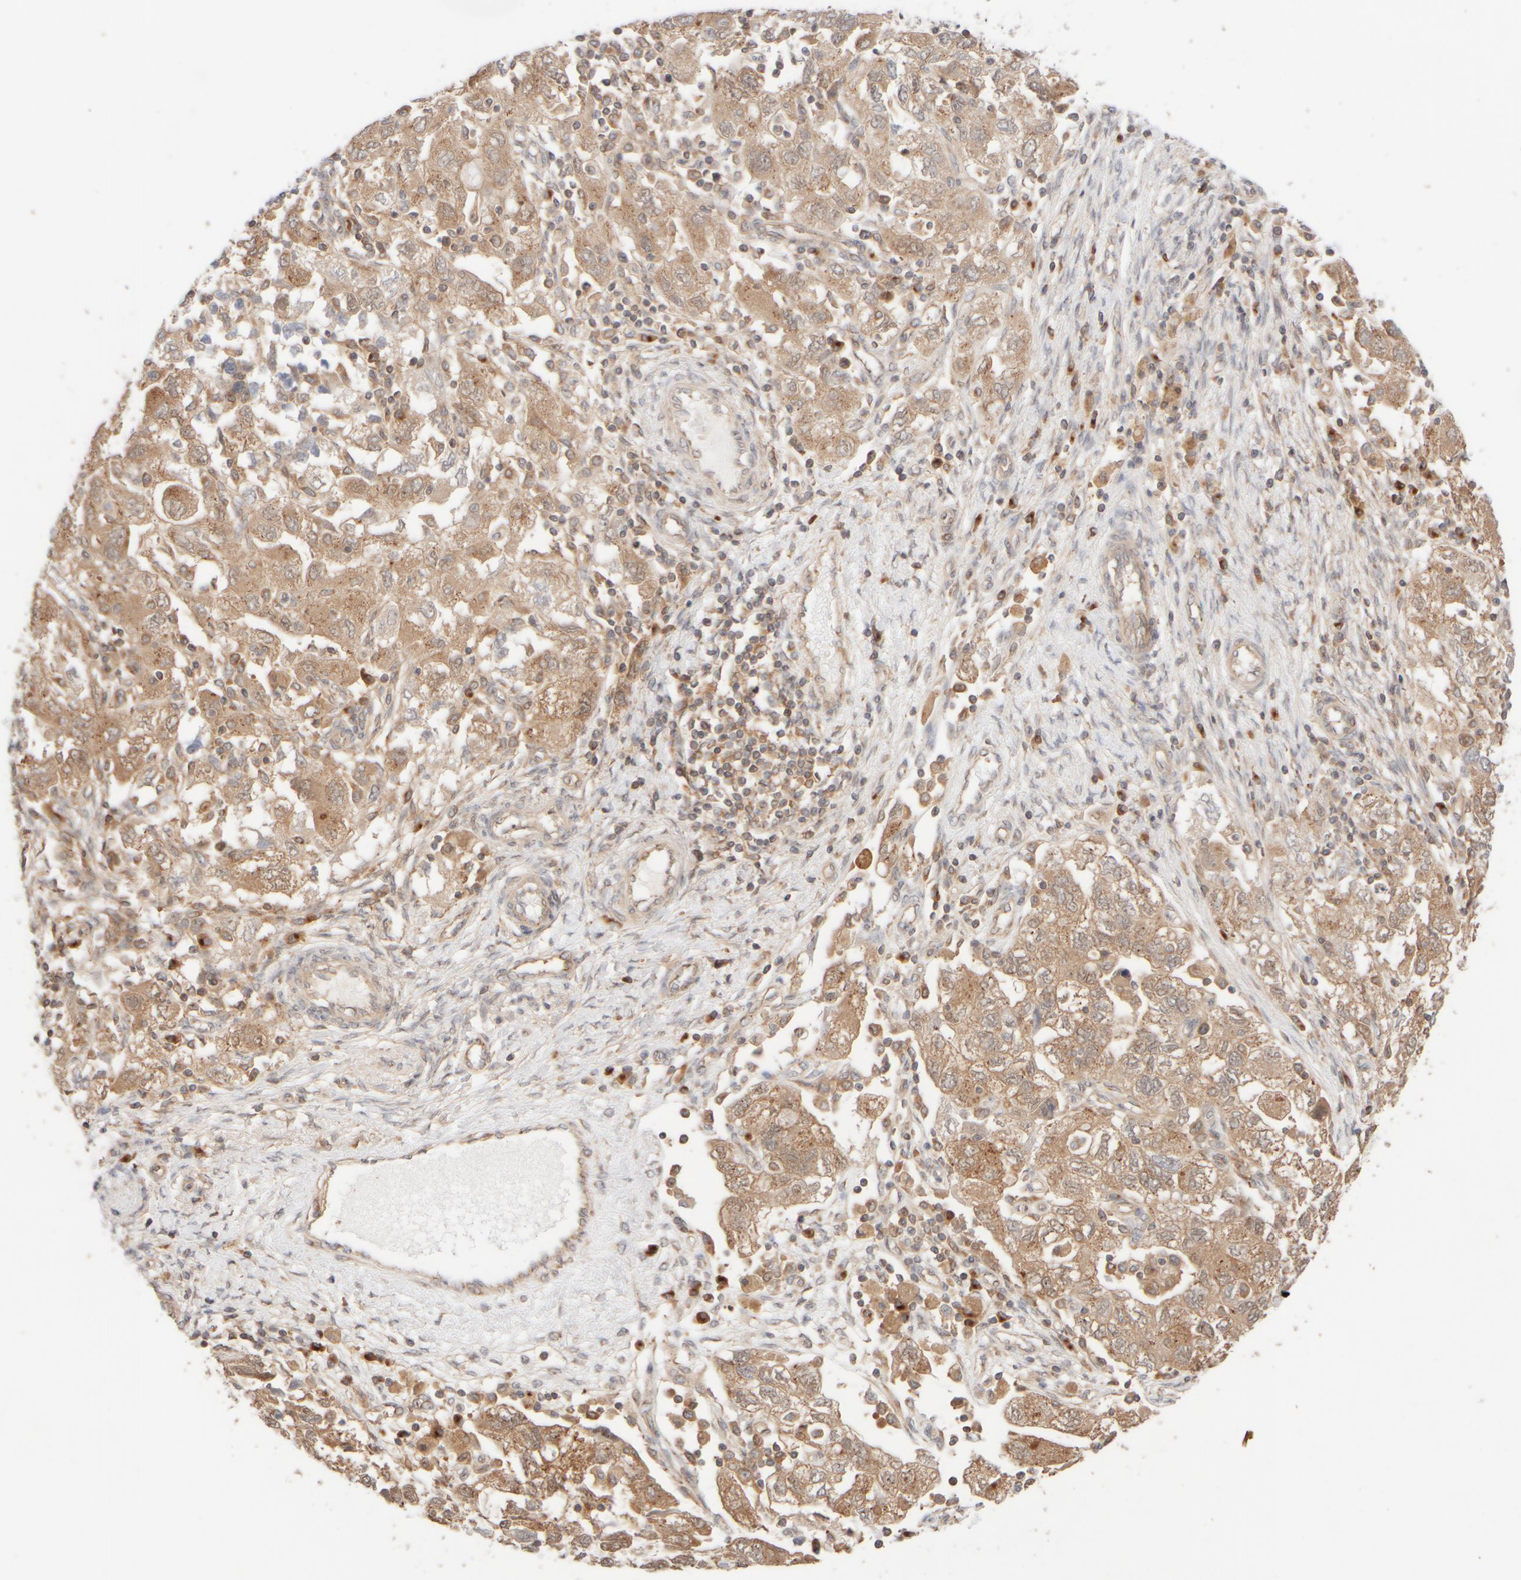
{"staining": {"intensity": "moderate", "quantity": ">75%", "location": "cytoplasmic/membranous"}, "tissue": "ovarian cancer", "cell_type": "Tumor cells", "image_type": "cancer", "snomed": [{"axis": "morphology", "description": "Carcinoma, NOS"}, {"axis": "morphology", "description": "Cystadenocarcinoma, serous, NOS"}, {"axis": "topography", "description": "Ovary"}], "caption": "Brown immunohistochemical staining in human ovarian cancer exhibits moderate cytoplasmic/membranous expression in about >75% of tumor cells.", "gene": "RABEP1", "patient": {"sex": "female", "age": 69}}